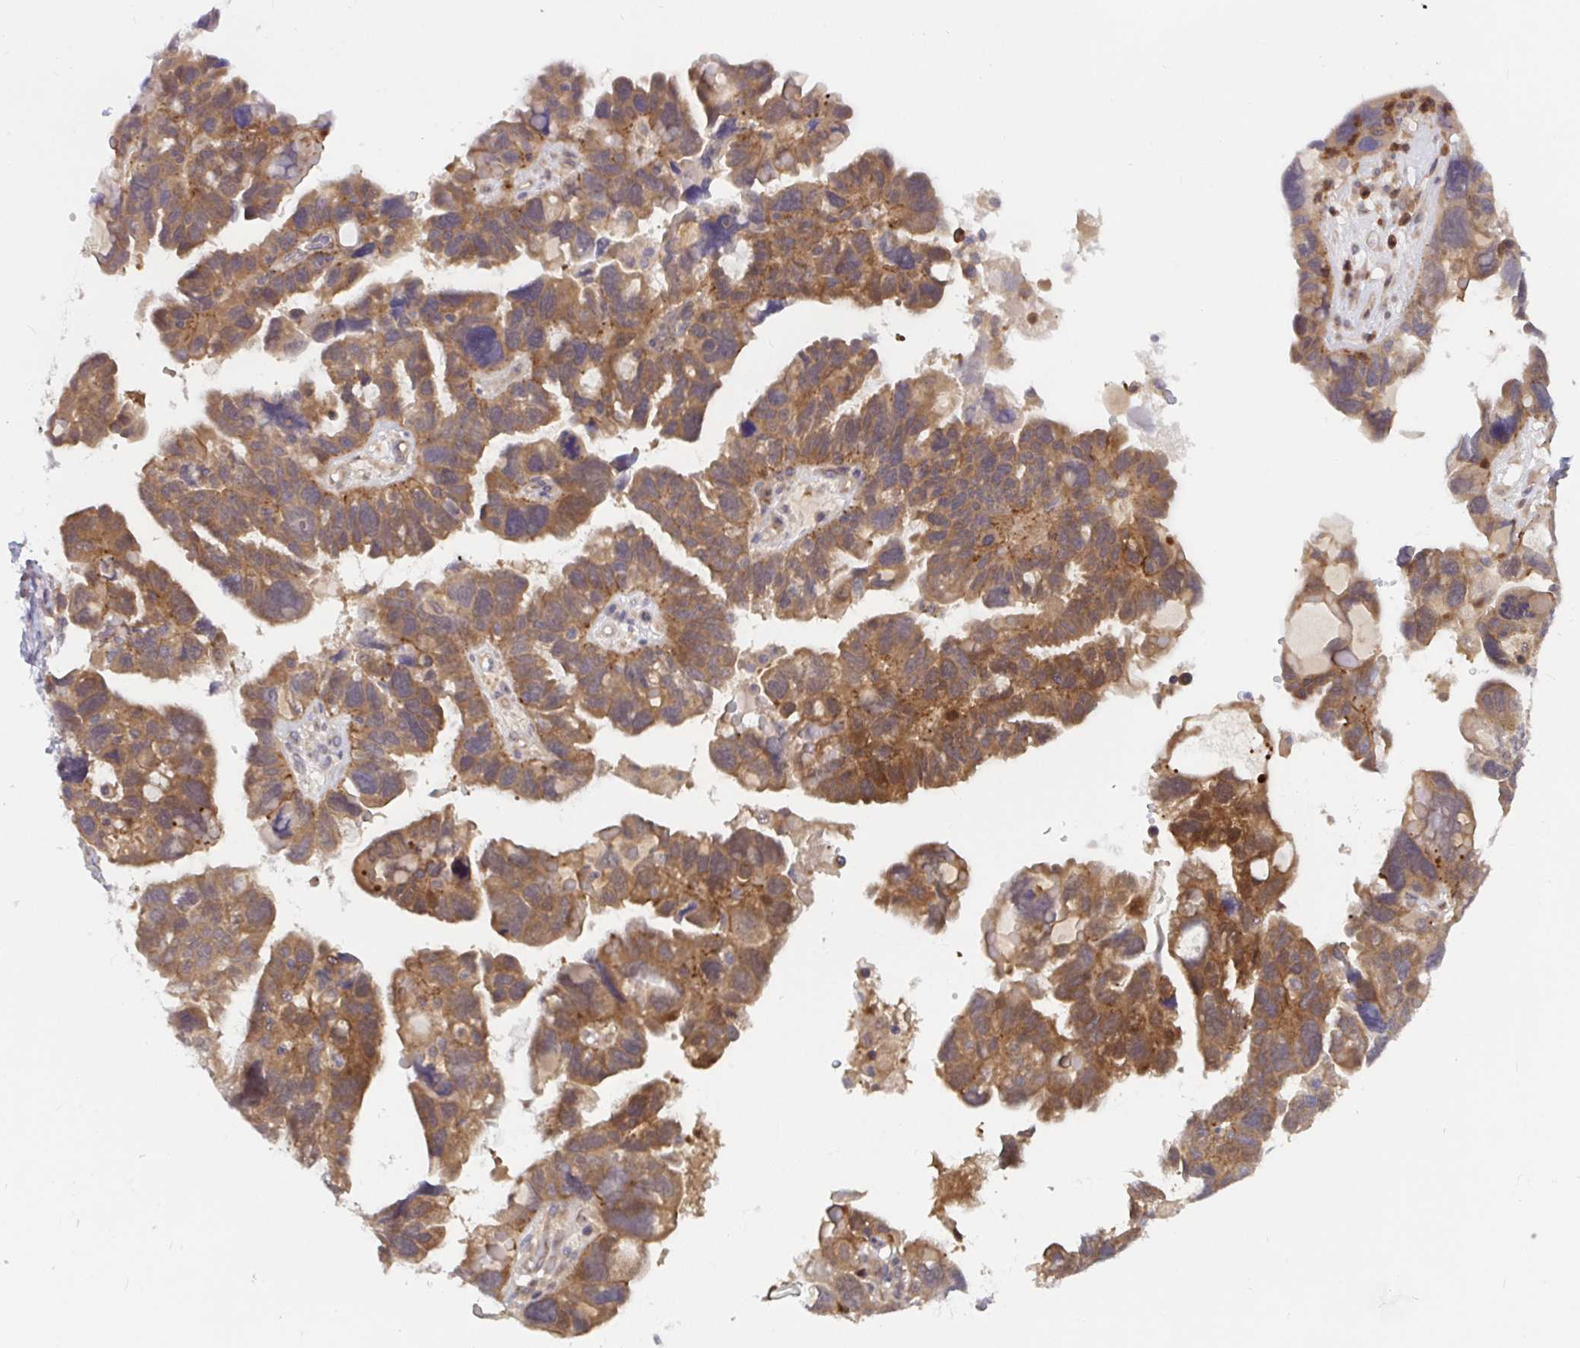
{"staining": {"intensity": "moderate", "quantity": ">75%", "location": "cytoplasmic/membranous,nuclear"}, "tissue": "ovarian cancer", "cell_type": "Tumor cells", "image_type": "cancer", "snomed": [{"axis": "morphology", "description": "Cystadenocarcinoma, serous, NOS"}, {"axis": "topography", "description": "Ovary"}], "caption": "High-magnification brightfield microscopy of ovarian cancer (serous cystadenocarcinoma) stained with DAB (brown) and counterstained with hematoxylin (blue). tumor cells exhibit moderate cytoplasmic/membranous and nuclear staining is appreciated in approximately>75% of cells.", "gene": "LMNTD2", "patient": {"sex": "female", "age": 60}}